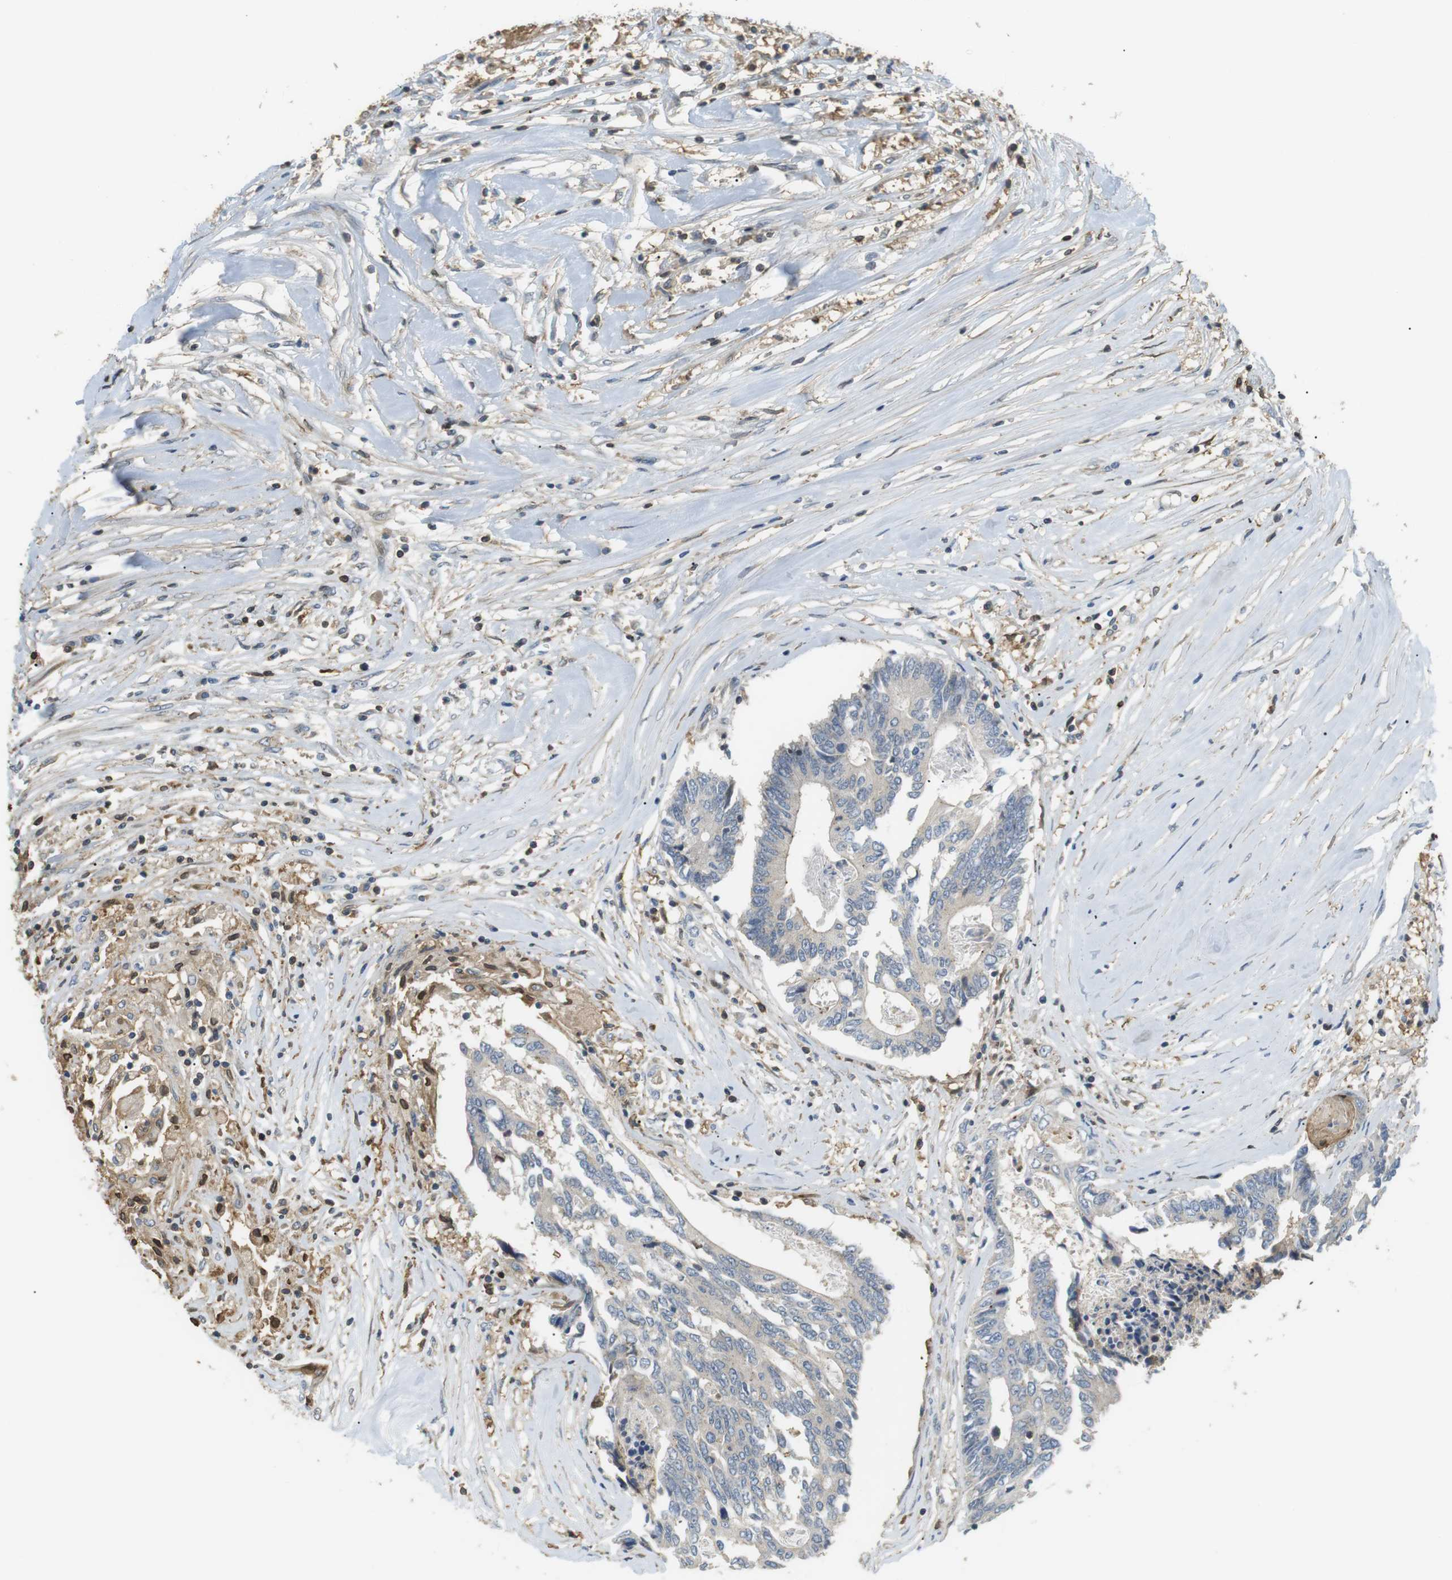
{"staining": {"intensity": "negative", "quantity": "none", "location": "none"}, "tissue": "colorectal cancer", "cell_type": "Tumor cells", "image_type": "cancer", "snomed": [{"axis": "morphology", "description": "Adenocarcinoma, NOS"}, {"axis": "topography", "description": "Rectum"}], "caption": "A high-resolution photomicrograph shows immunohistochemistry staining of colorectal cancer (adenocarcinoma), which reveals no significant expression in tumor cells. Nuclei are stained in blue.", "gene": "P2RY1", "patient": {"sex": "male", "age": 63}}